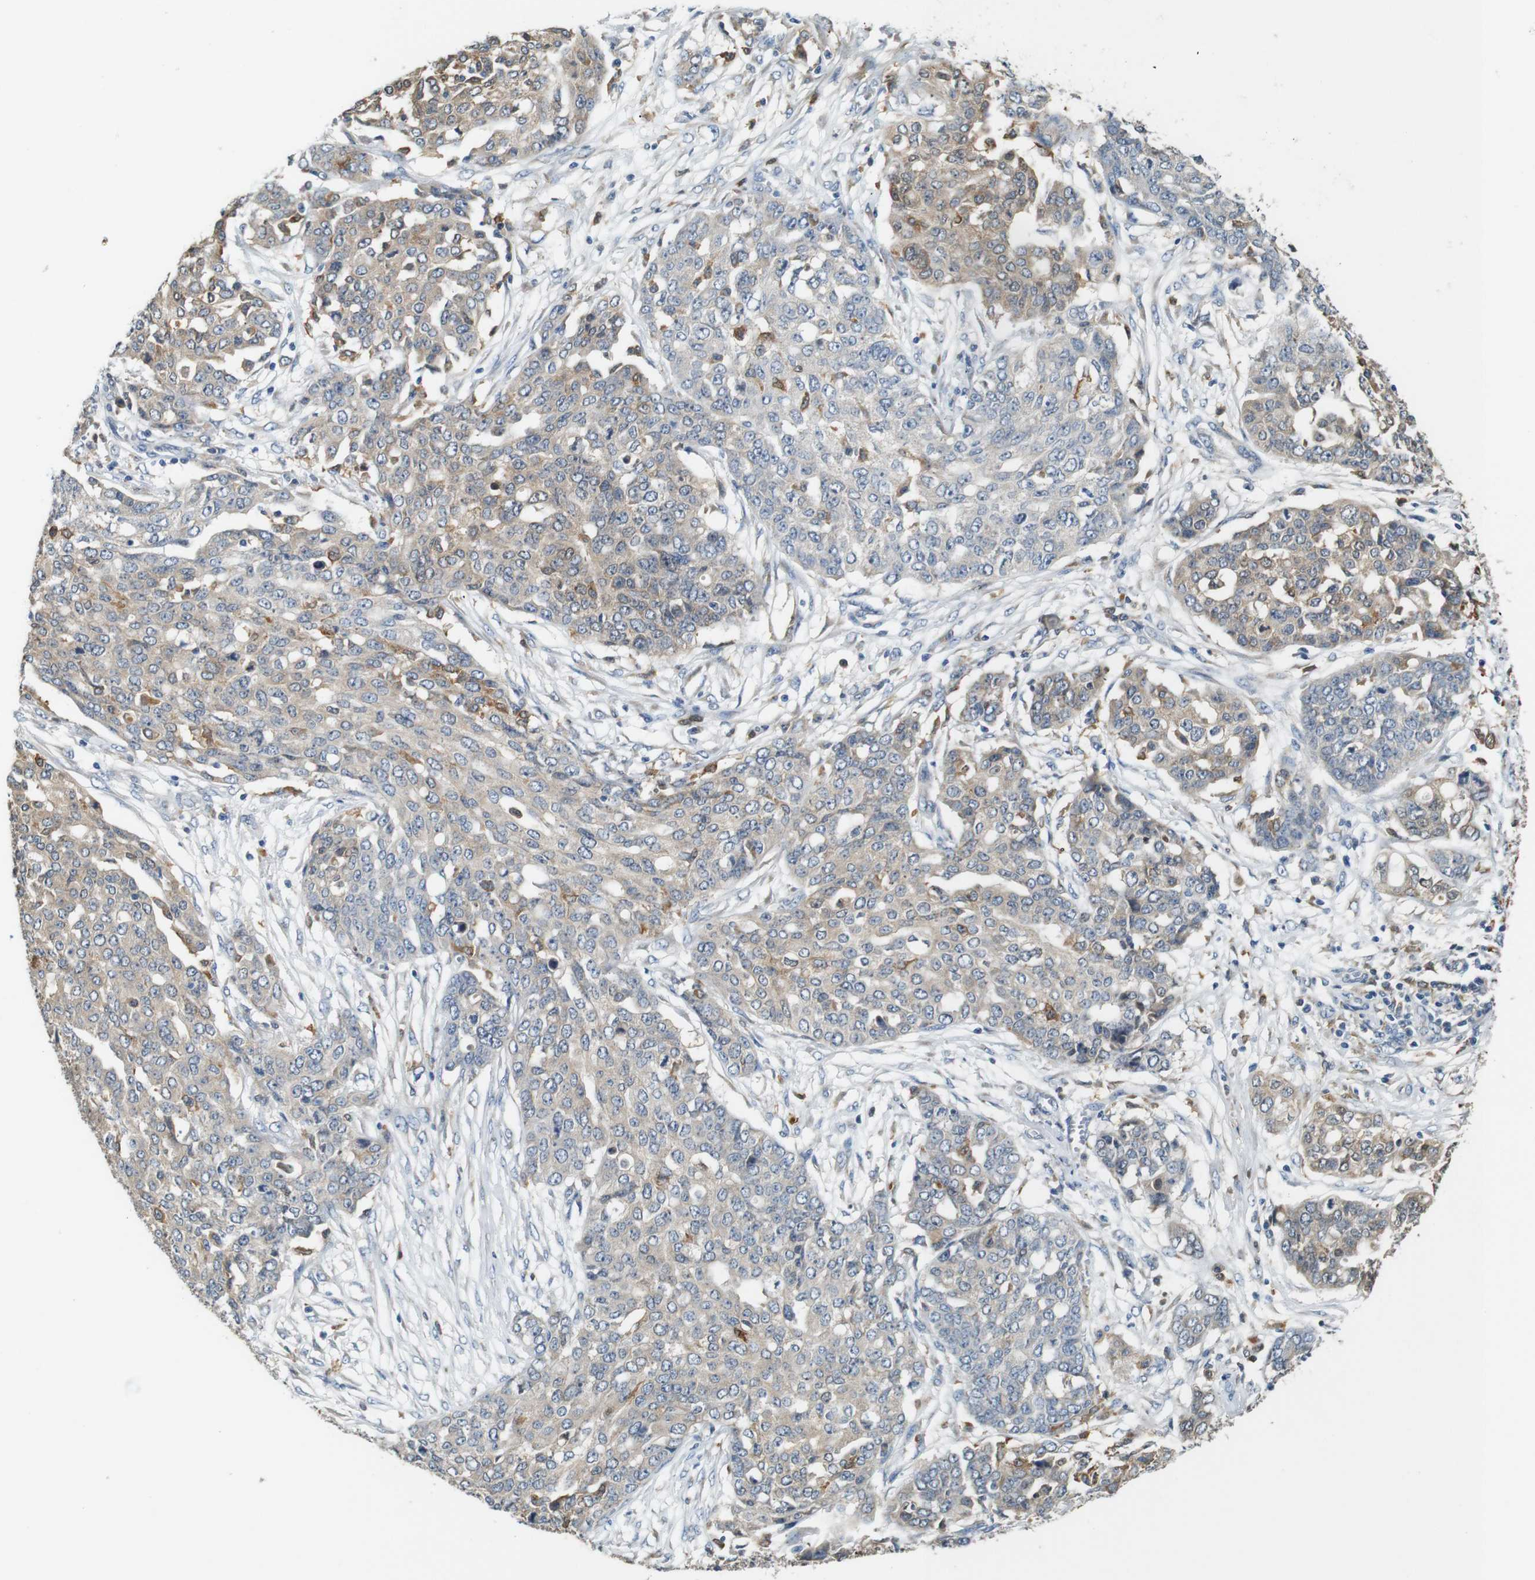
{"staining": {"intensity": "weak", "quantity": "<25%", "location": "cytoplasmic/membranous"}, "tissue": "ovarian cancer", "cell_type": "Tumor cells", "image_type": "cancer", "snomed": [{"axis": "morphology", "description": "Cystadenocarcinoma, serous, NOS"}, {"axis": "topography", "description": "Soft tissue"}, {"axis": "topography", "description": "Ovary"}], "caption": "Image shows no protein expression in tumor cells of ovarian cancer tissue. Nuclei are stained in blue.", "gene": "NEBL", "patient": {"sex": "female", "age": 57}}